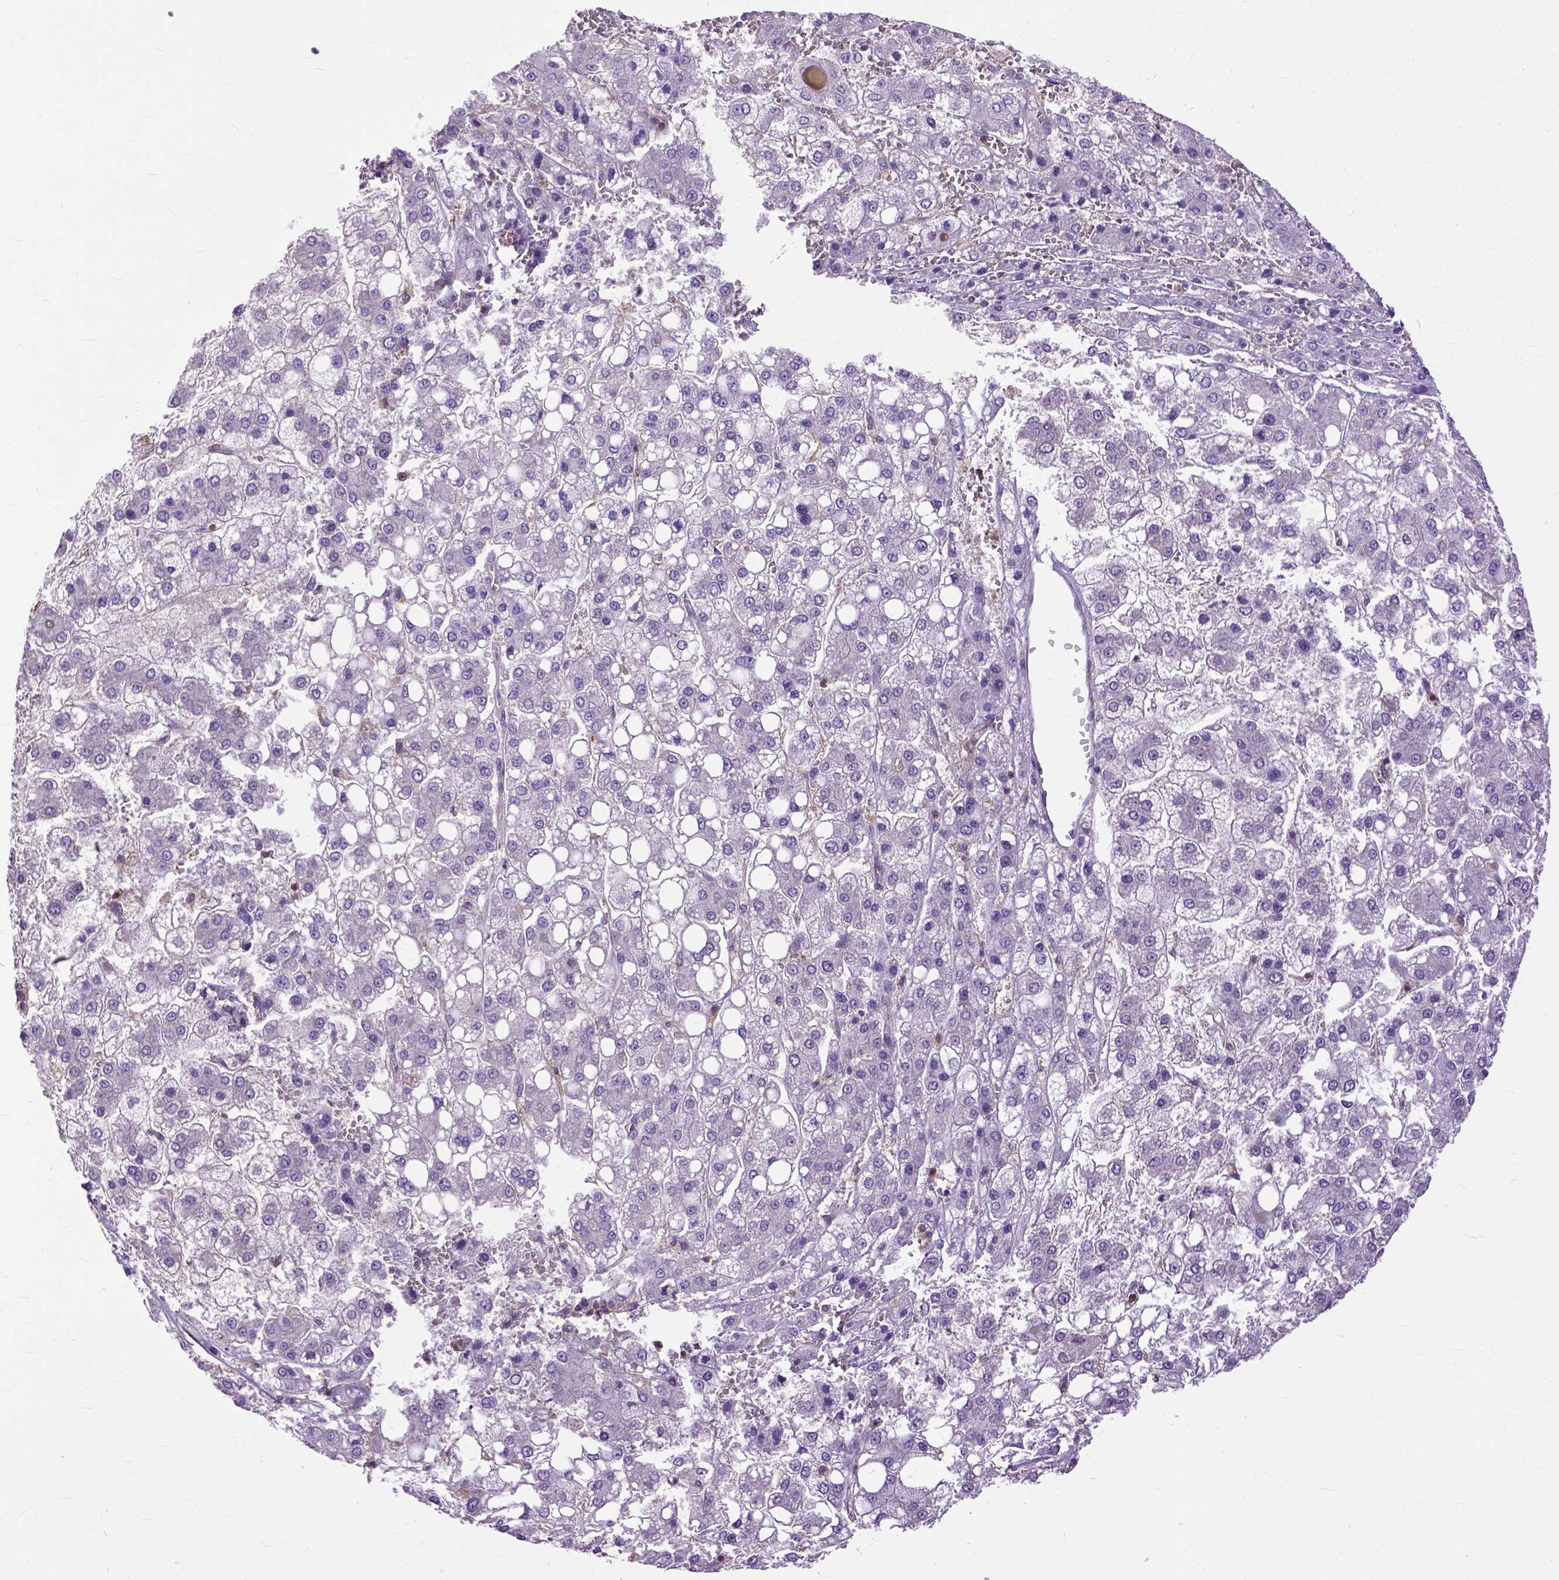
{"staining": {"intensity": "negative", "quantity": "none", "location": "none"}, "tissue": "liver cancer", "cell_type": "Tumor cells", "image_type": "cancer", "snomed": [{"axis": "morphology", "description": "Carcinoma, Hepatocellular, NOS"}, {"axis": "topography", "description": "Liver"}], "caption": "Liver cancer was stained to show a protein in brown. There is no significant expression in tumor cells.", "gene": "NAMPT", "patient": {"sex": "male", "age": 73}}